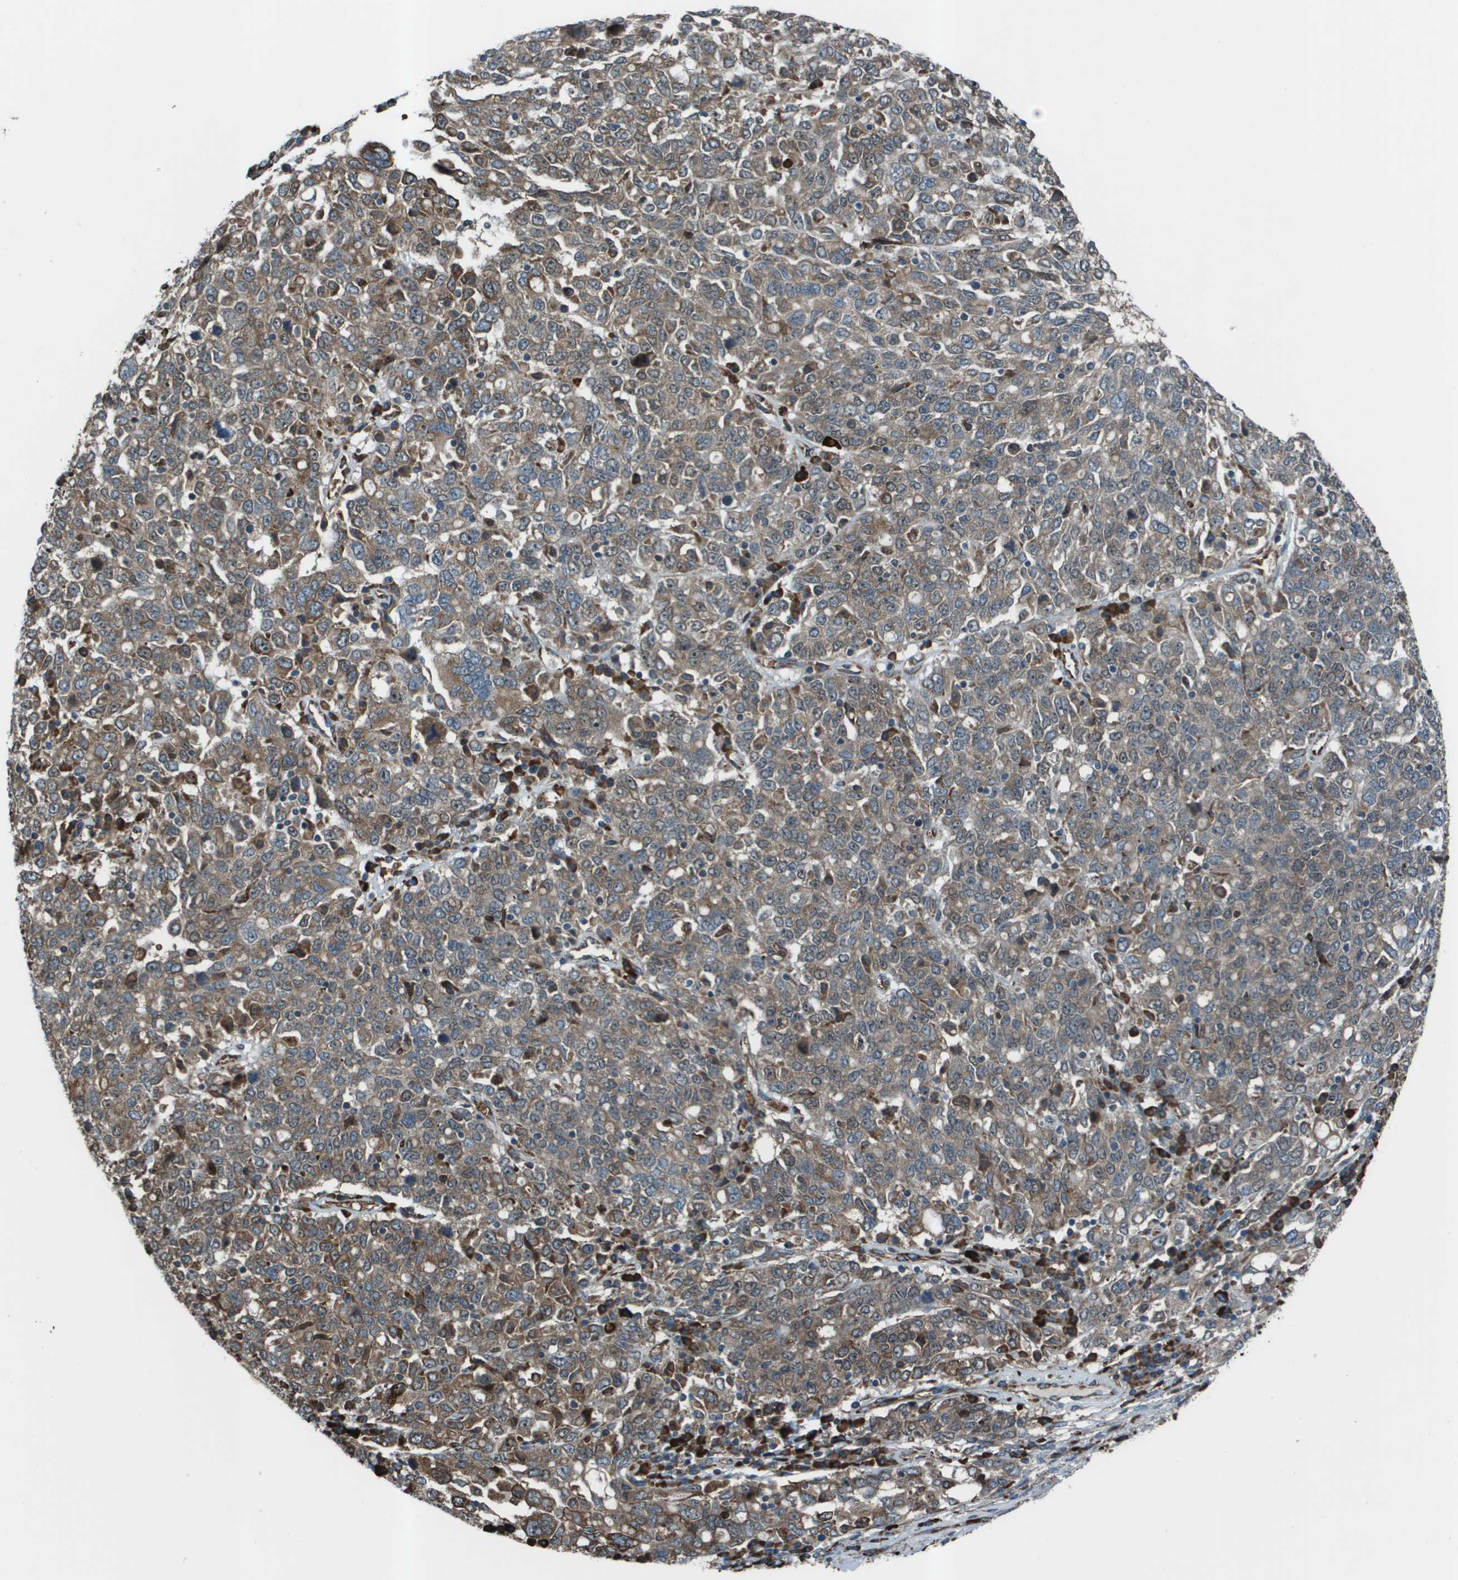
{"staining": {"intensity": "moderate", "quantity": "25%-75%", "location": "cytoplasmic/membranous"}, "tissue": "ovarian cancer", "cell_type": "Tumor cells", "image_type": "cancer", "snomed": [{"axis": "morphology", "description": "Carcinoma, endometroid"}, {"axis": "topography", "description": "Ovary"}], "caption": "High-magnification brightfield microscopy of ovarian cancer (endometroid carcinoma) stained with DAB (3,3'-diaminobenzidine) (brown) and counterstained with hematoxylin (blue). tumor cells exhibit moderate cytoplasmic/membranous positivity is appreciated in about25%-75% of cells.", "gene": "UTS2", "patient": {"sex": "female", "age": 62}}